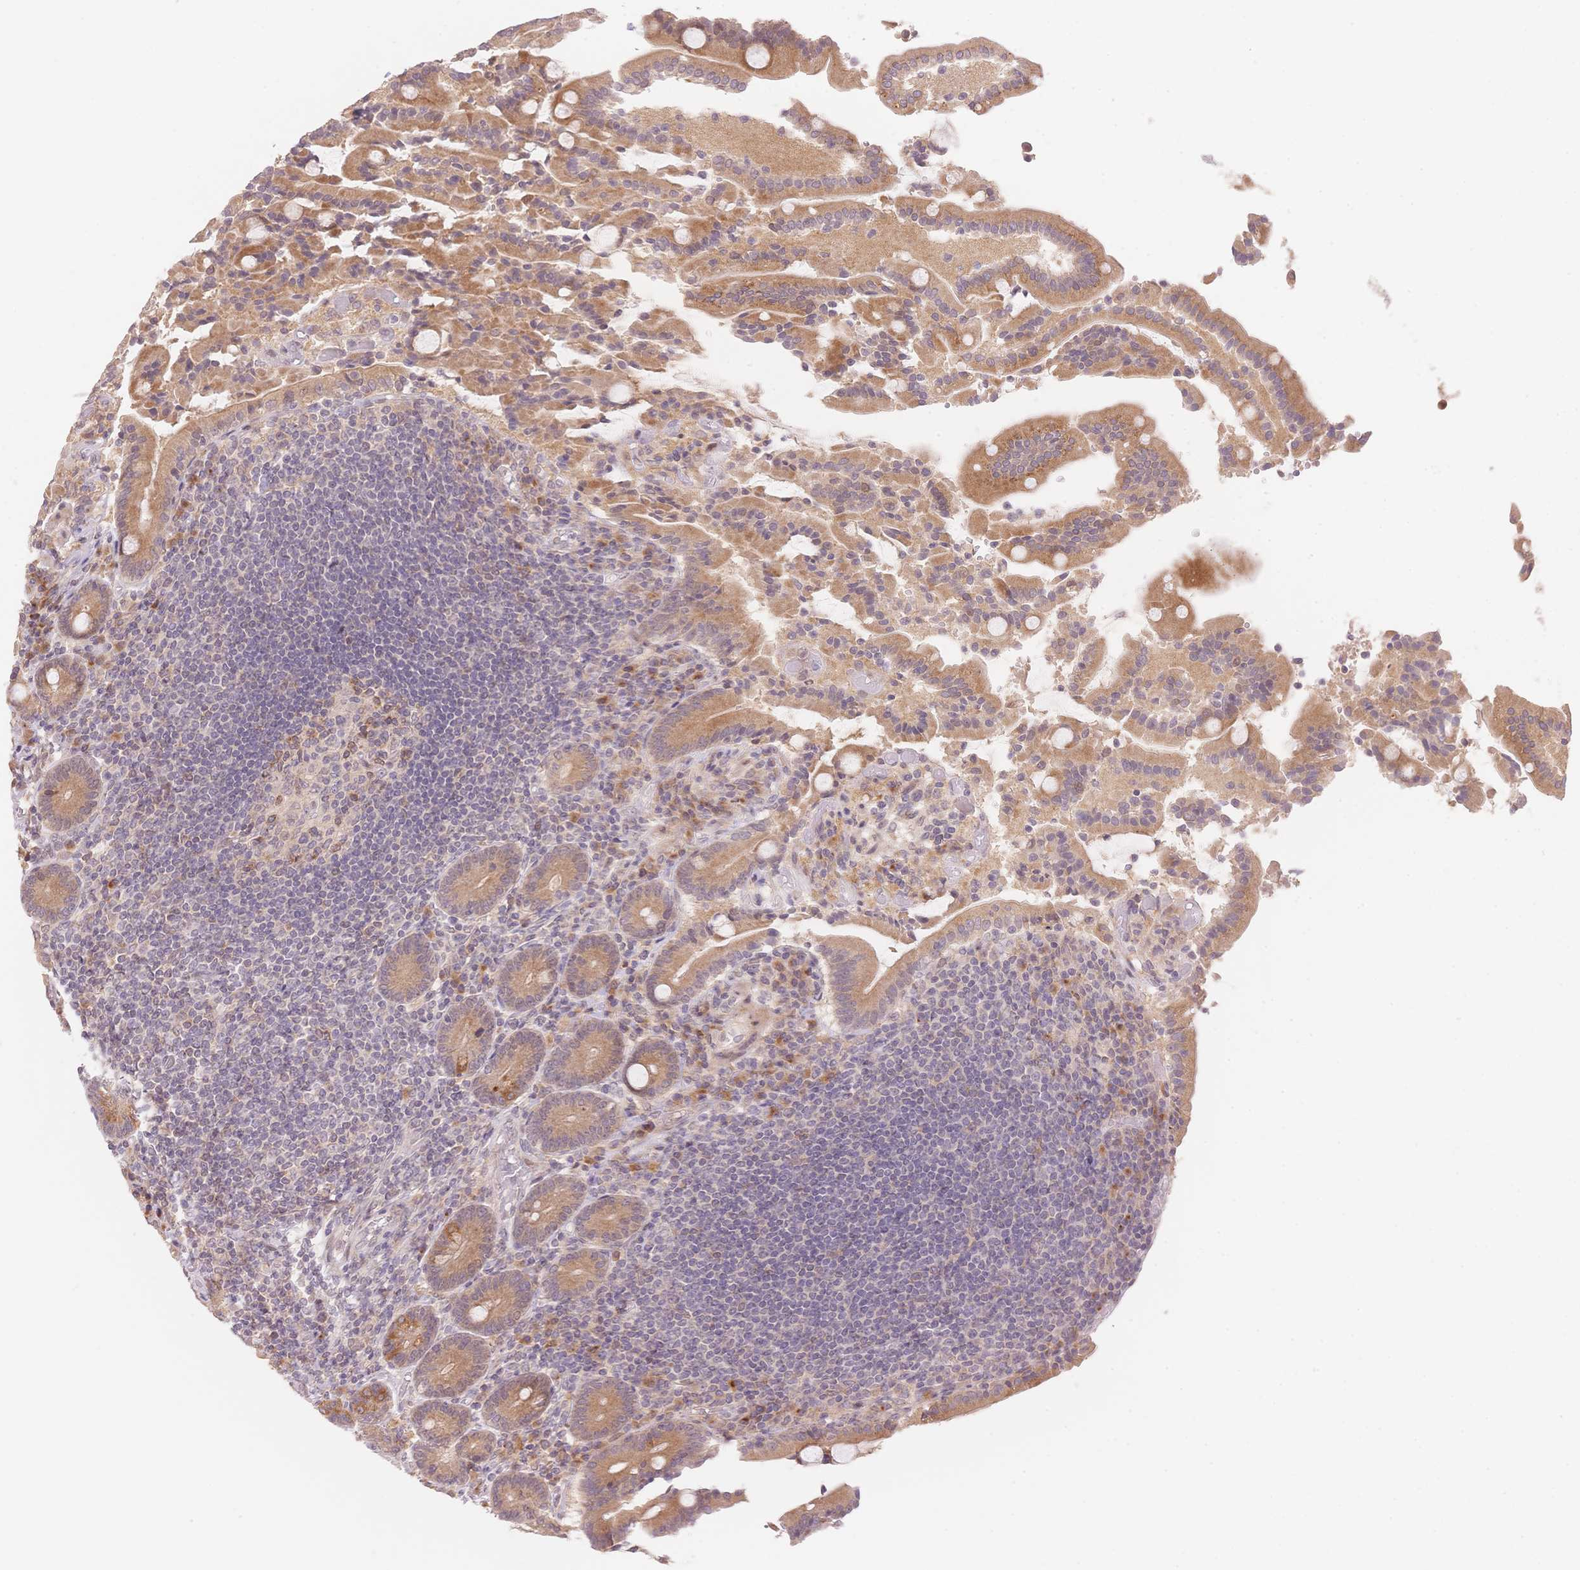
{"staining": {"intensity": "moderate", "quantity": ">75%", "location": "cytoplasmic/membranous"}, "tissue": "duodenum", "cell_type": "Glandular cells", "image_type": "normal", "snomed": [{"axis": "morphology", "description": "Normal tissue, NOS"}, {"axis": "topography", "description": "Duodenum"}], "caption": "Immunohistochemical staining of benign human duodenum exhibits medium levels of moderate cytoplasmic/membranous positivity in approximately >75% of glandular cells. (DAB IHC with brightfield microscopy, high magnification).", "gene": "STK39", "patient": {"sex": "female", "age": 62}}